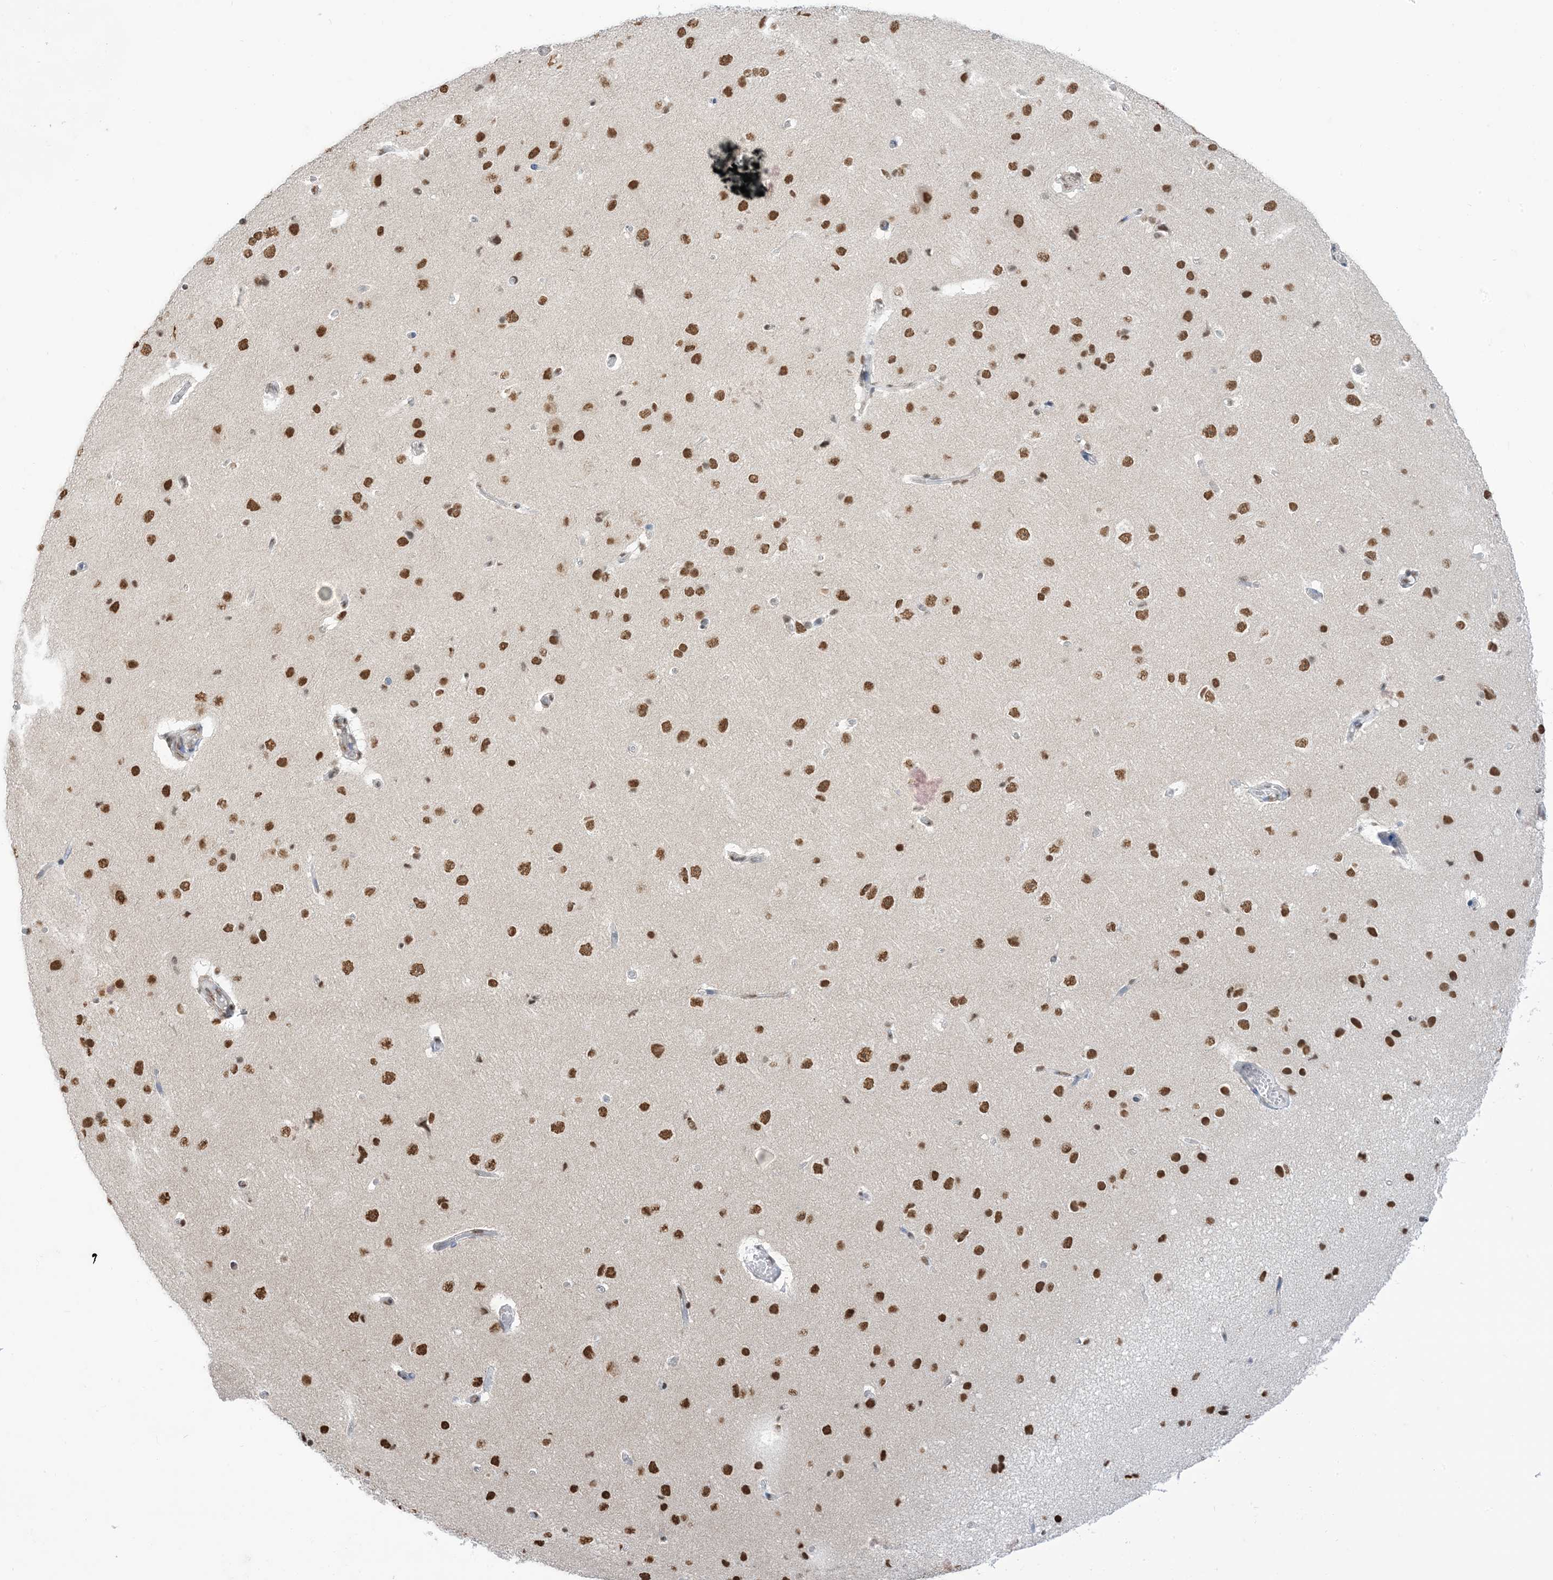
{"staining": {"intensity": "moderate", "quantity": ">75%", "location": "cytoplasmic/membranous"}, "tissue": "cerebral cortex", "cell_type": "Endothelial cells", "image_type": "normal", "snomed": [{"axis": "morphology", "description": "Normal tissue, NOS"}, {"axis": "topography", "description": "Cerebral cortex"}], "caption": "DAB (3,3'-diaminobenzidine) immunohistochemical staining of unremarkable cerebral cortex demonstrates moderate cytoplasmic/membranous protein positivity in approximately >75% of endothelial cells.", "gene": "ZNF792", "patient": {"sex": "male", "age": 34}}